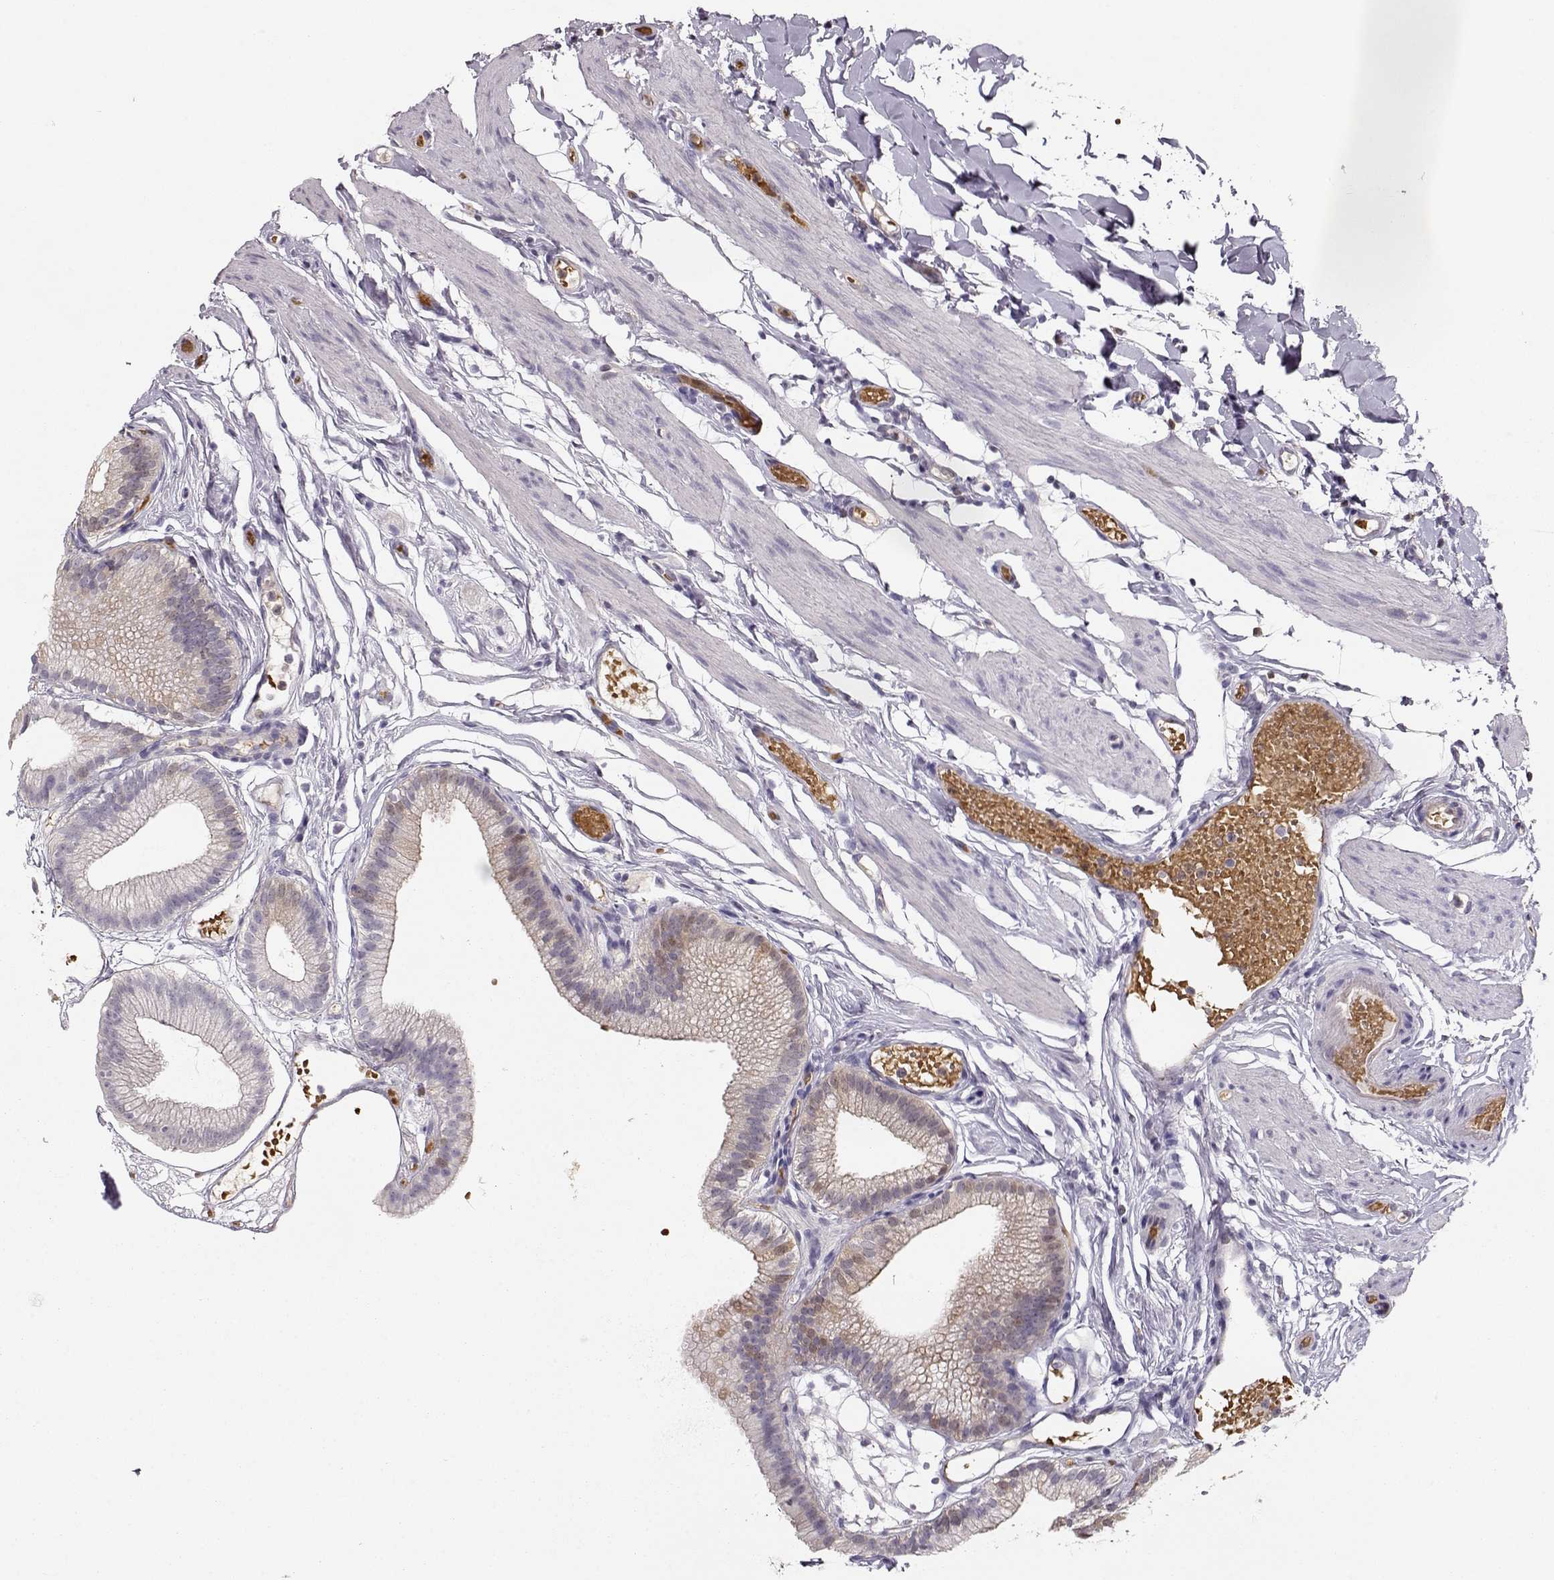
{"staining": {"intensity": "moderate", "quantity": "25%-75%", "location": "nuclear"}, "tissue": "gallbladder", "cell_type": "Glandular cells", "image_type": "normal", "snomed": [{"axis": "morphology", "description": "Normal tissue, NOS"}, {"axis": "topography", "description": "Gallbladder"}], "caption": "Moderate nuclear protein positivity is identified in about 25%-75% of glandular cells in gallbladder.", "gene": "PNP", "patient": {"sex": "female", "age": 45}}